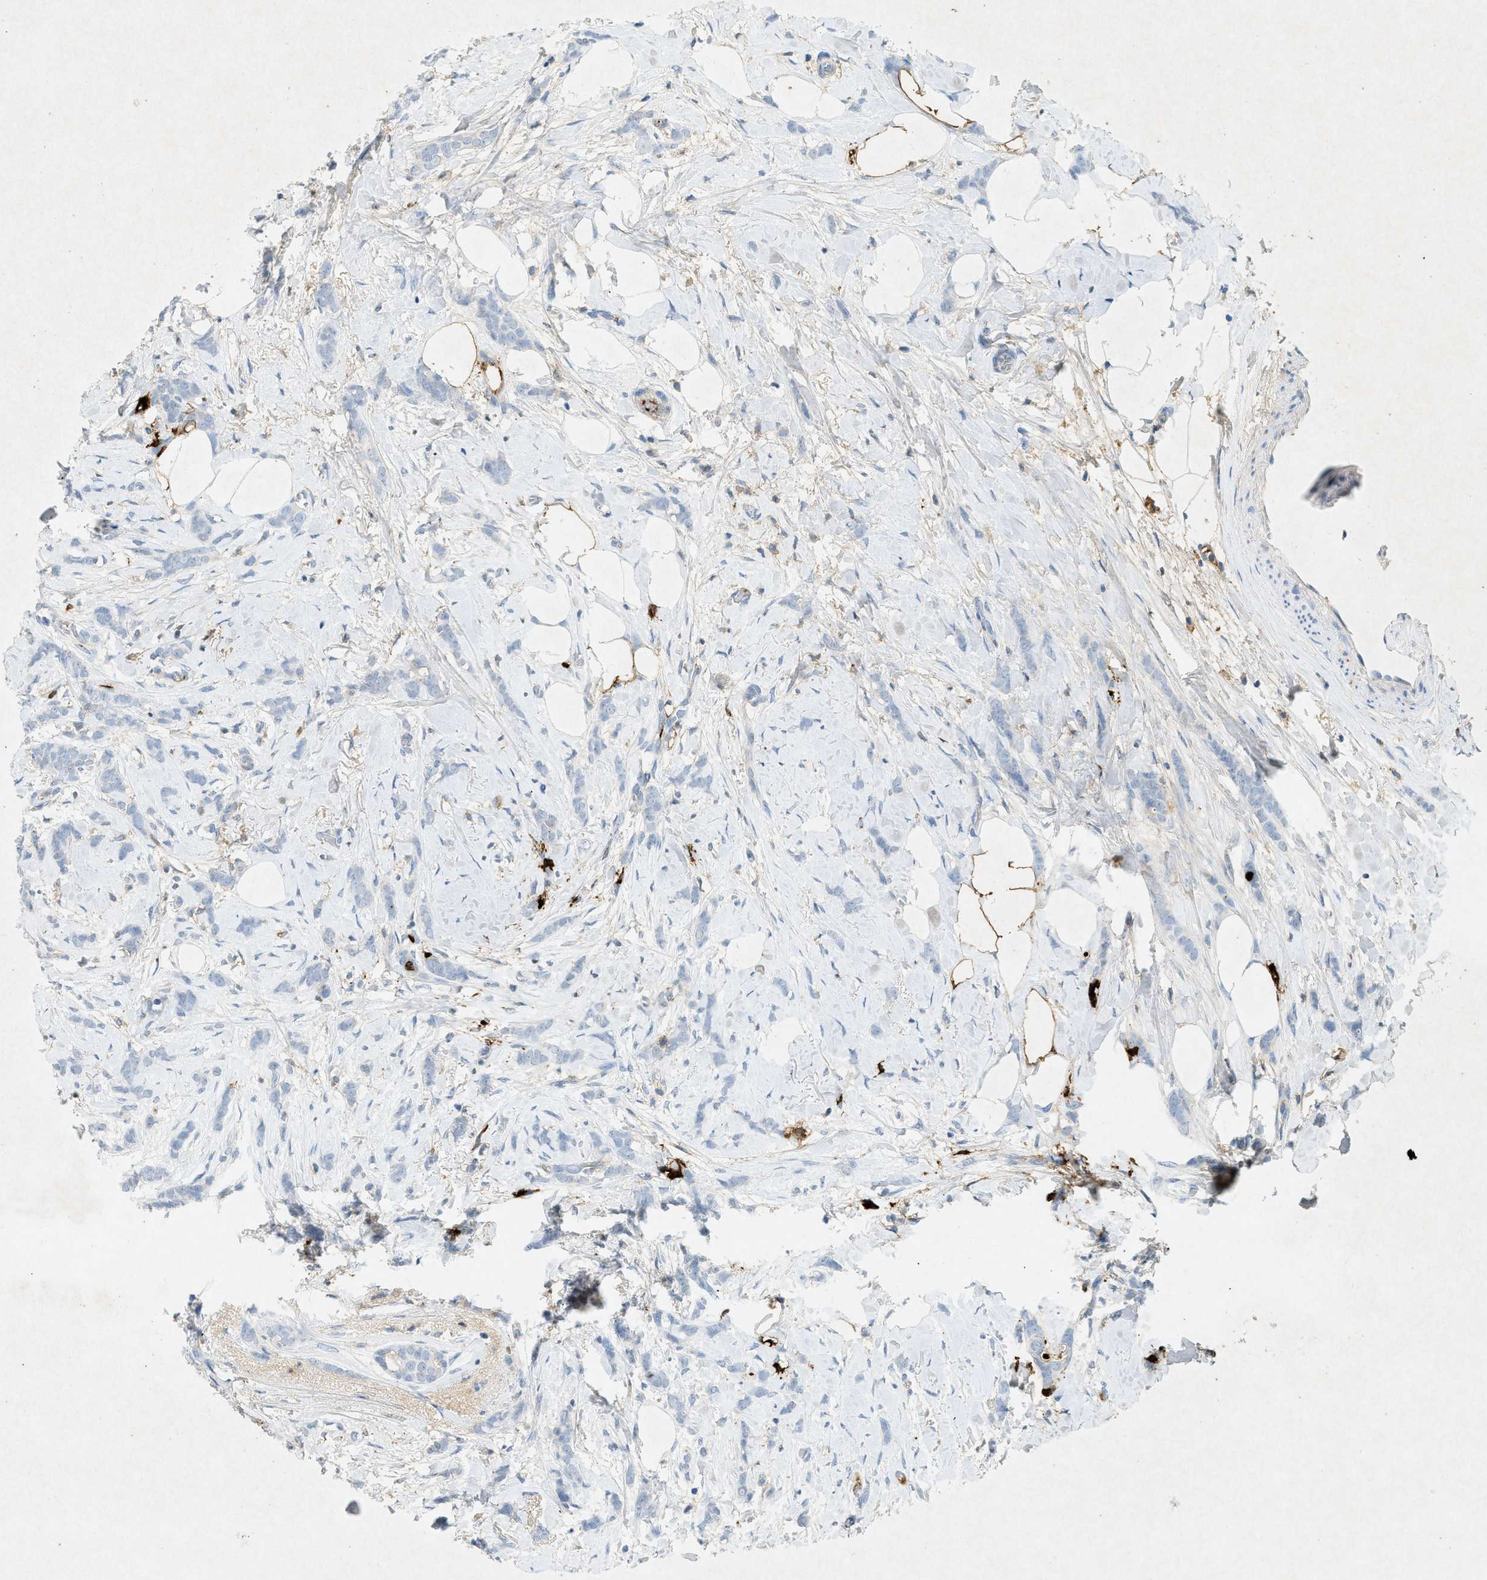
{"staining": {"intensity": "negative", "quantity": "none", "location": "none"}, "tissue": "breast cancer", "cell_type": "Tumor cells", "image_type": "cancer", "snomed": [{"axis": "morphology", "description": "Lobular carcinoma, in situ"}, {"axis": "morphology", "description": "Lobular carcinoma"}, {"axis": "topography", "description": "Breast"}], "caption": "An immunohistochemistry histopathology image of lobular carcinoma (breast) is shown. There is no staining in tumor cells of lobular carcinoma (breast).", "gene": "F2", "patient": {"sex": "female", "age": 41}}